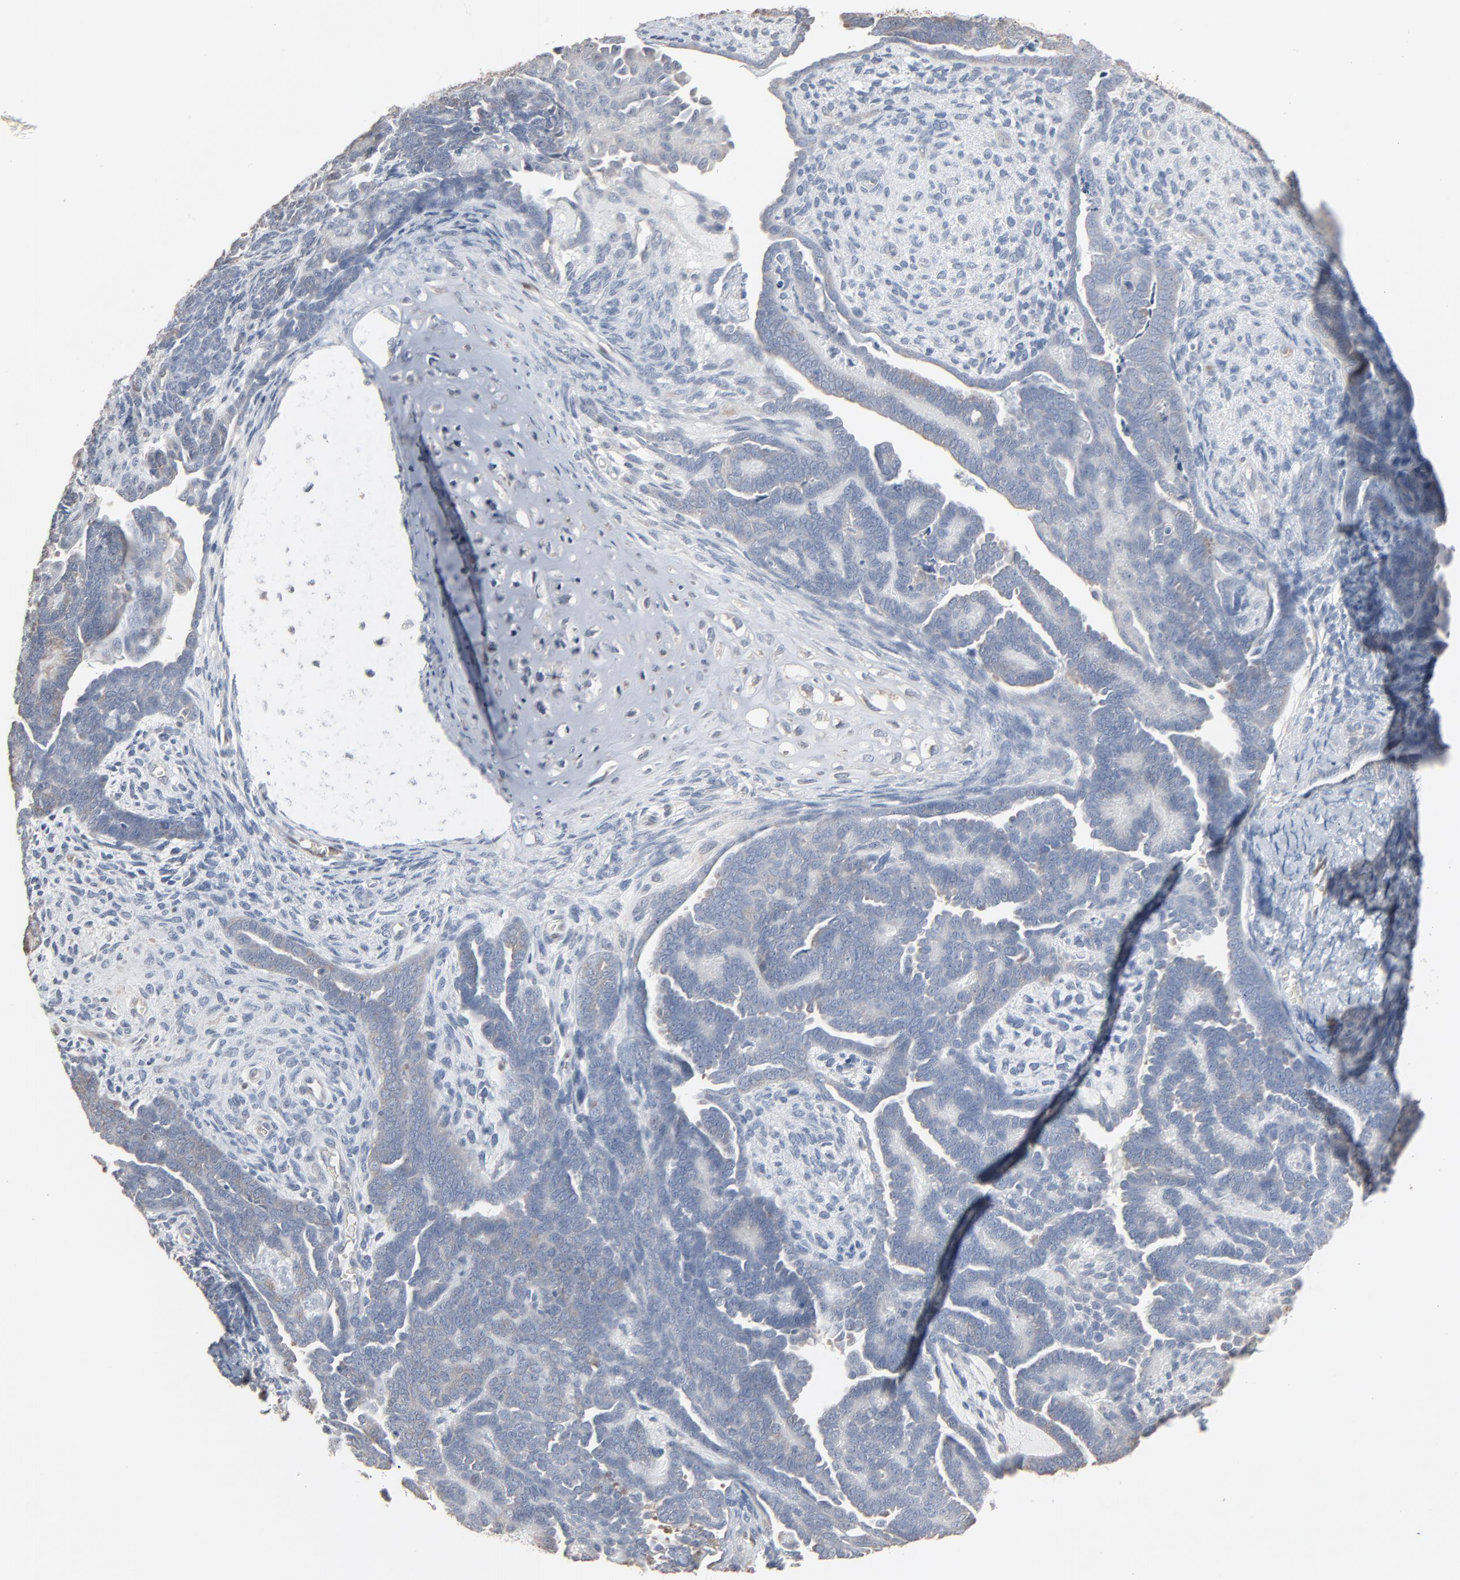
{"staining": {"intensity": "weak", "quantity": "<25%", "location": "cytoplasmic/membranous"}, "tissue": "endometrial cancer", "cell_type": "Tumor cells", "image_type": "cancer", "snomed": [{"axis": "morphology", "description": "Neoplasm, malignant, NOS"}, {"axis": "topography", "description": "Endometrium"}], "caption": "This is an immunohistochemistry (IHC) photomicrograph of human malignant neoplasm (endometrial). There is no staining in tumor cells.", "gene": "CCT5", "patient": {"sex": "female", "age": 74}}